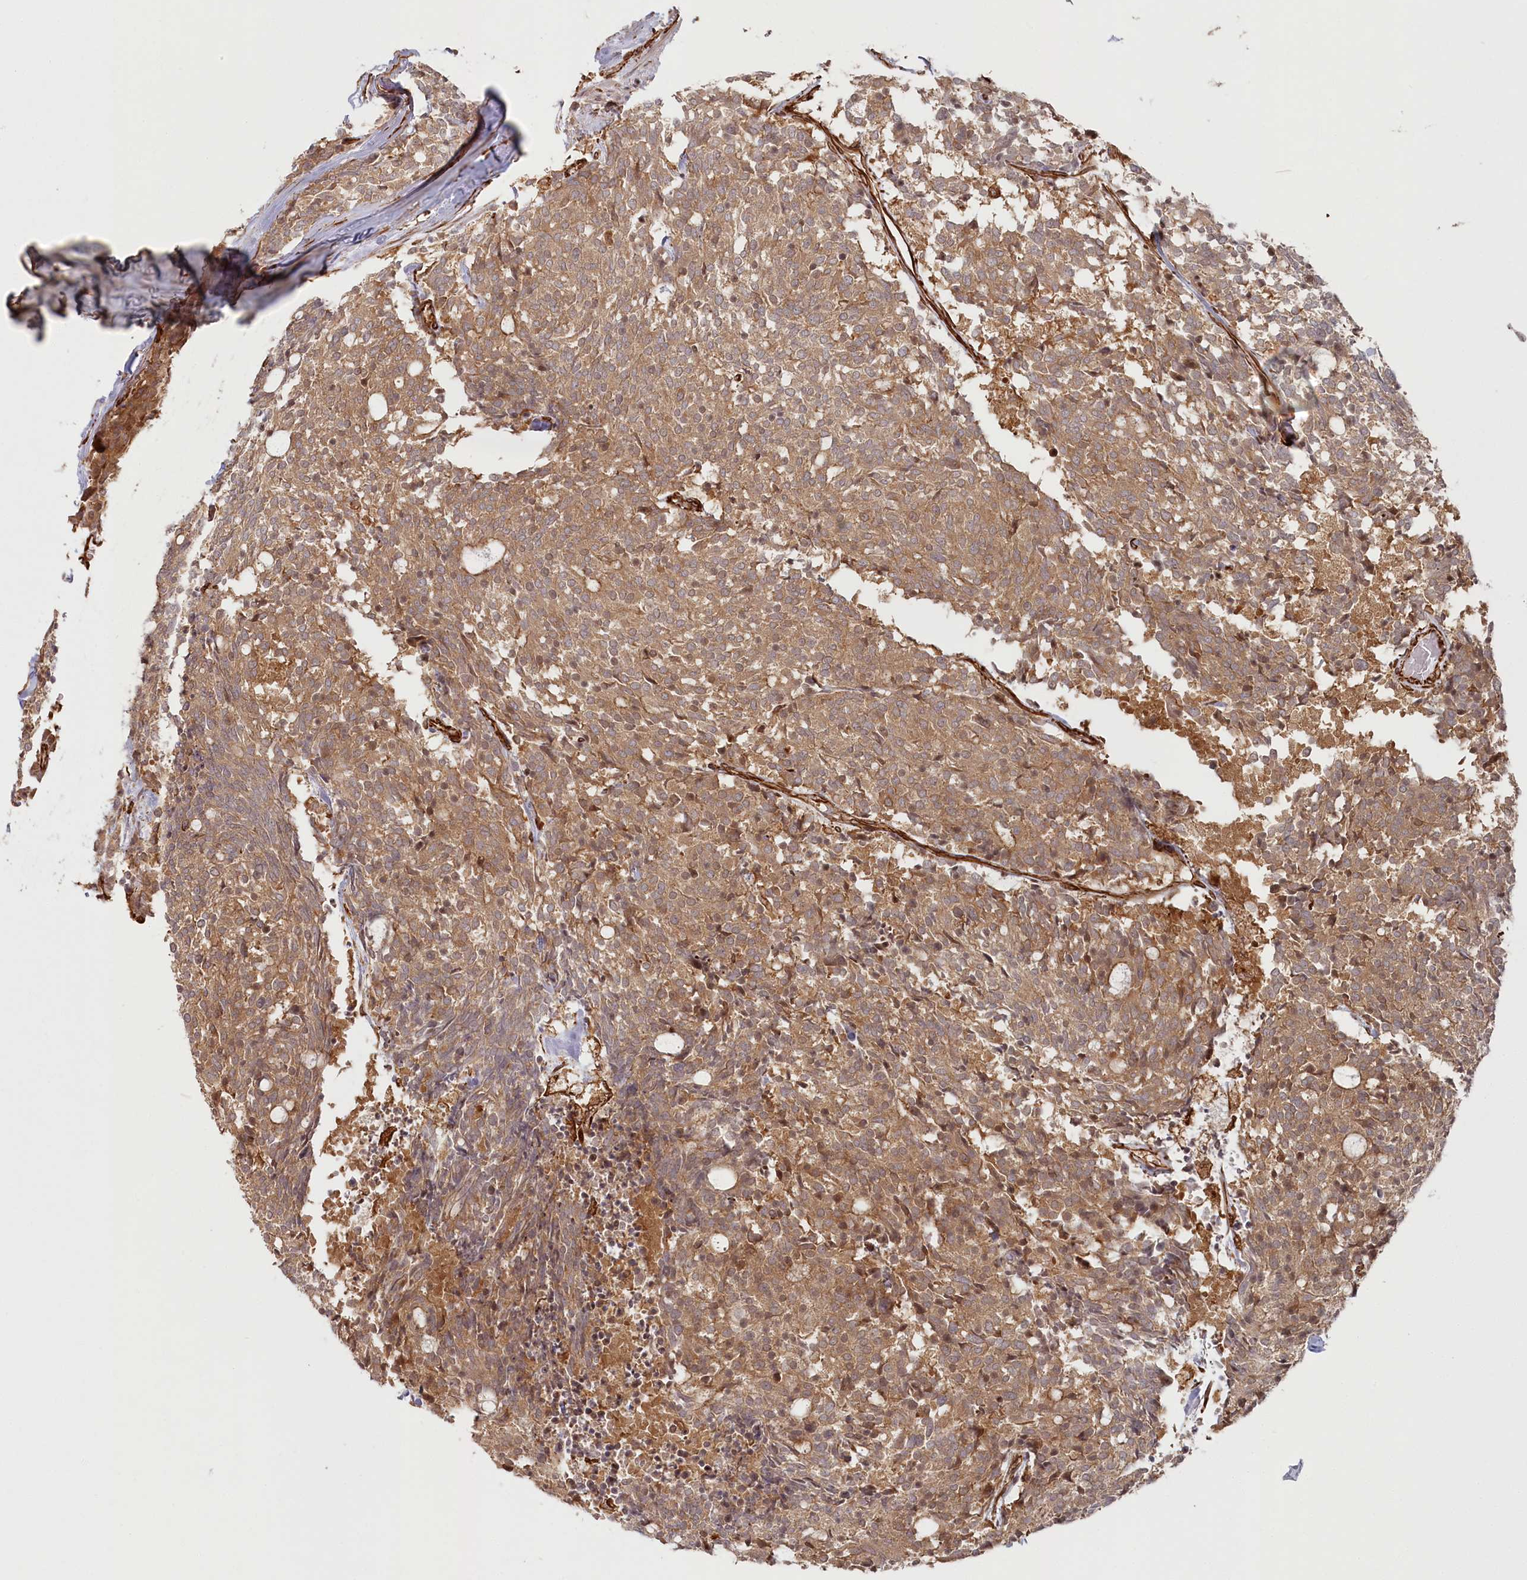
{"staining": {"intensity": "moderate", "quantity": ">75%", "location": "cytoplasmic/membranous"}, "tissue": "carcinoid", "cell_type": "Tumor cells", "image_type": "cancer", "snomed": [{"axis": "morphology", "description": "Carcinoid, malignant, NOS"}, {"axis": "topography", "description": "Pancreas"}], "caption": "Immunohistochemistry (IHC) histopathology image of neoplastic tissue: carcinoid stained using IHC reveals medium levels of moderate protein expression localized specifically in the cytoplasmic/membranous of tumor cells, appearing as a cytoplasmic/membranous brown color.", "gene": "TTC1", "patient": {"sex": "female", "age": 54}}